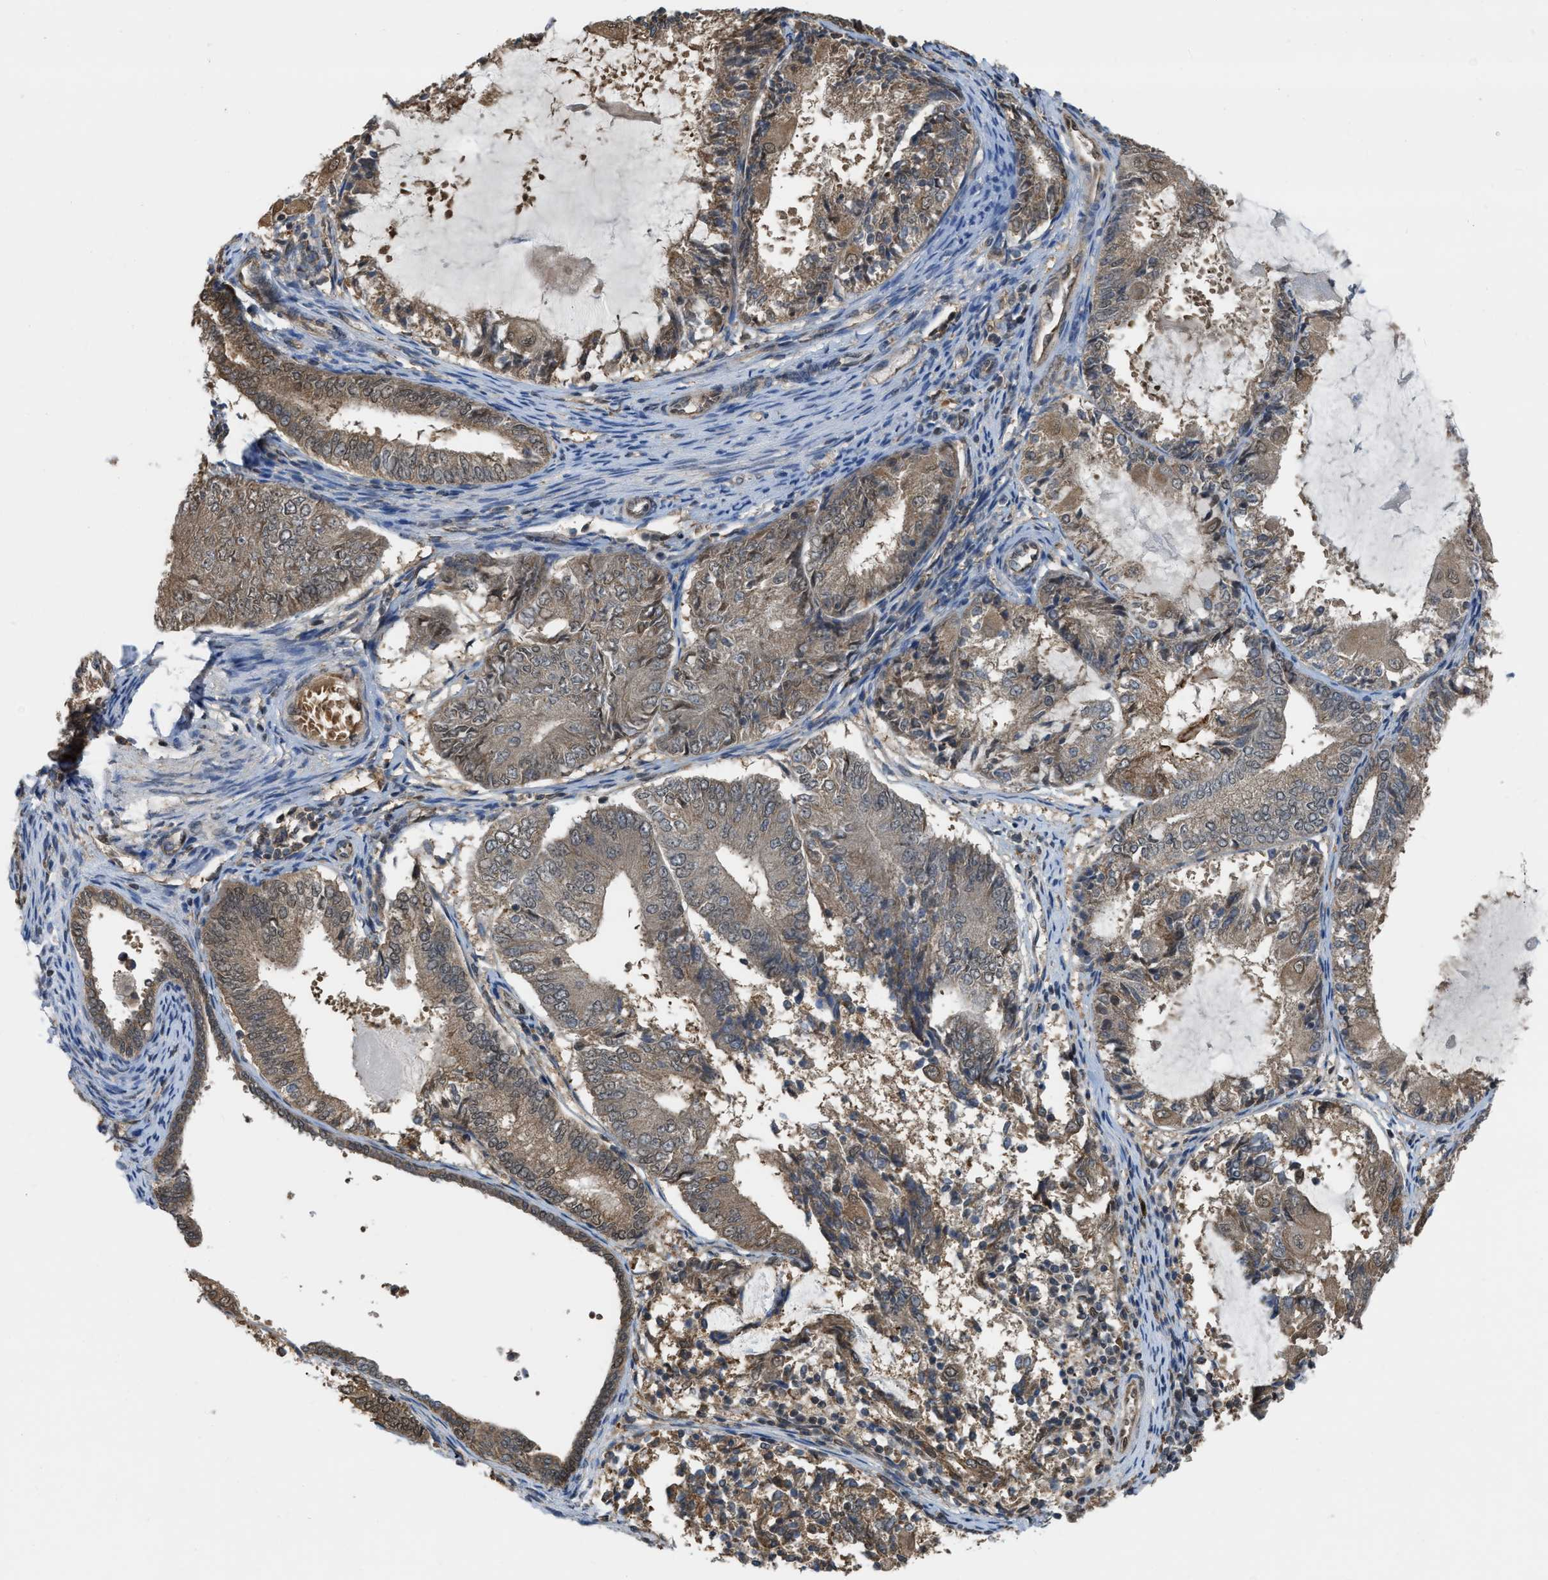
{"staining": {"intensity": "moderate", "quantity": "25%-75%", "location": "cytoplasmic/membranous"}, "tissue": "endometrial cancer", "cell_type": "Tumor cells", "image_type": "cancer", "snomed": [{"axis": "morphology", "description": "Adenocarcinoma, NOS"}, {"axis": "topography", "description": "Endometrium"}], "caption": "Moderate cytoplasmic/membranous positivity is seen in about 25%-75% of tumor cells in endometrial adenocarcinoma. The protein of interest is stained brown, and the nuclei are stained in blue (DAB IHC with brightfield microscopy, high magnification).", "gene": "BCL7C", "patient": {"sex": "female", "age": 81}}